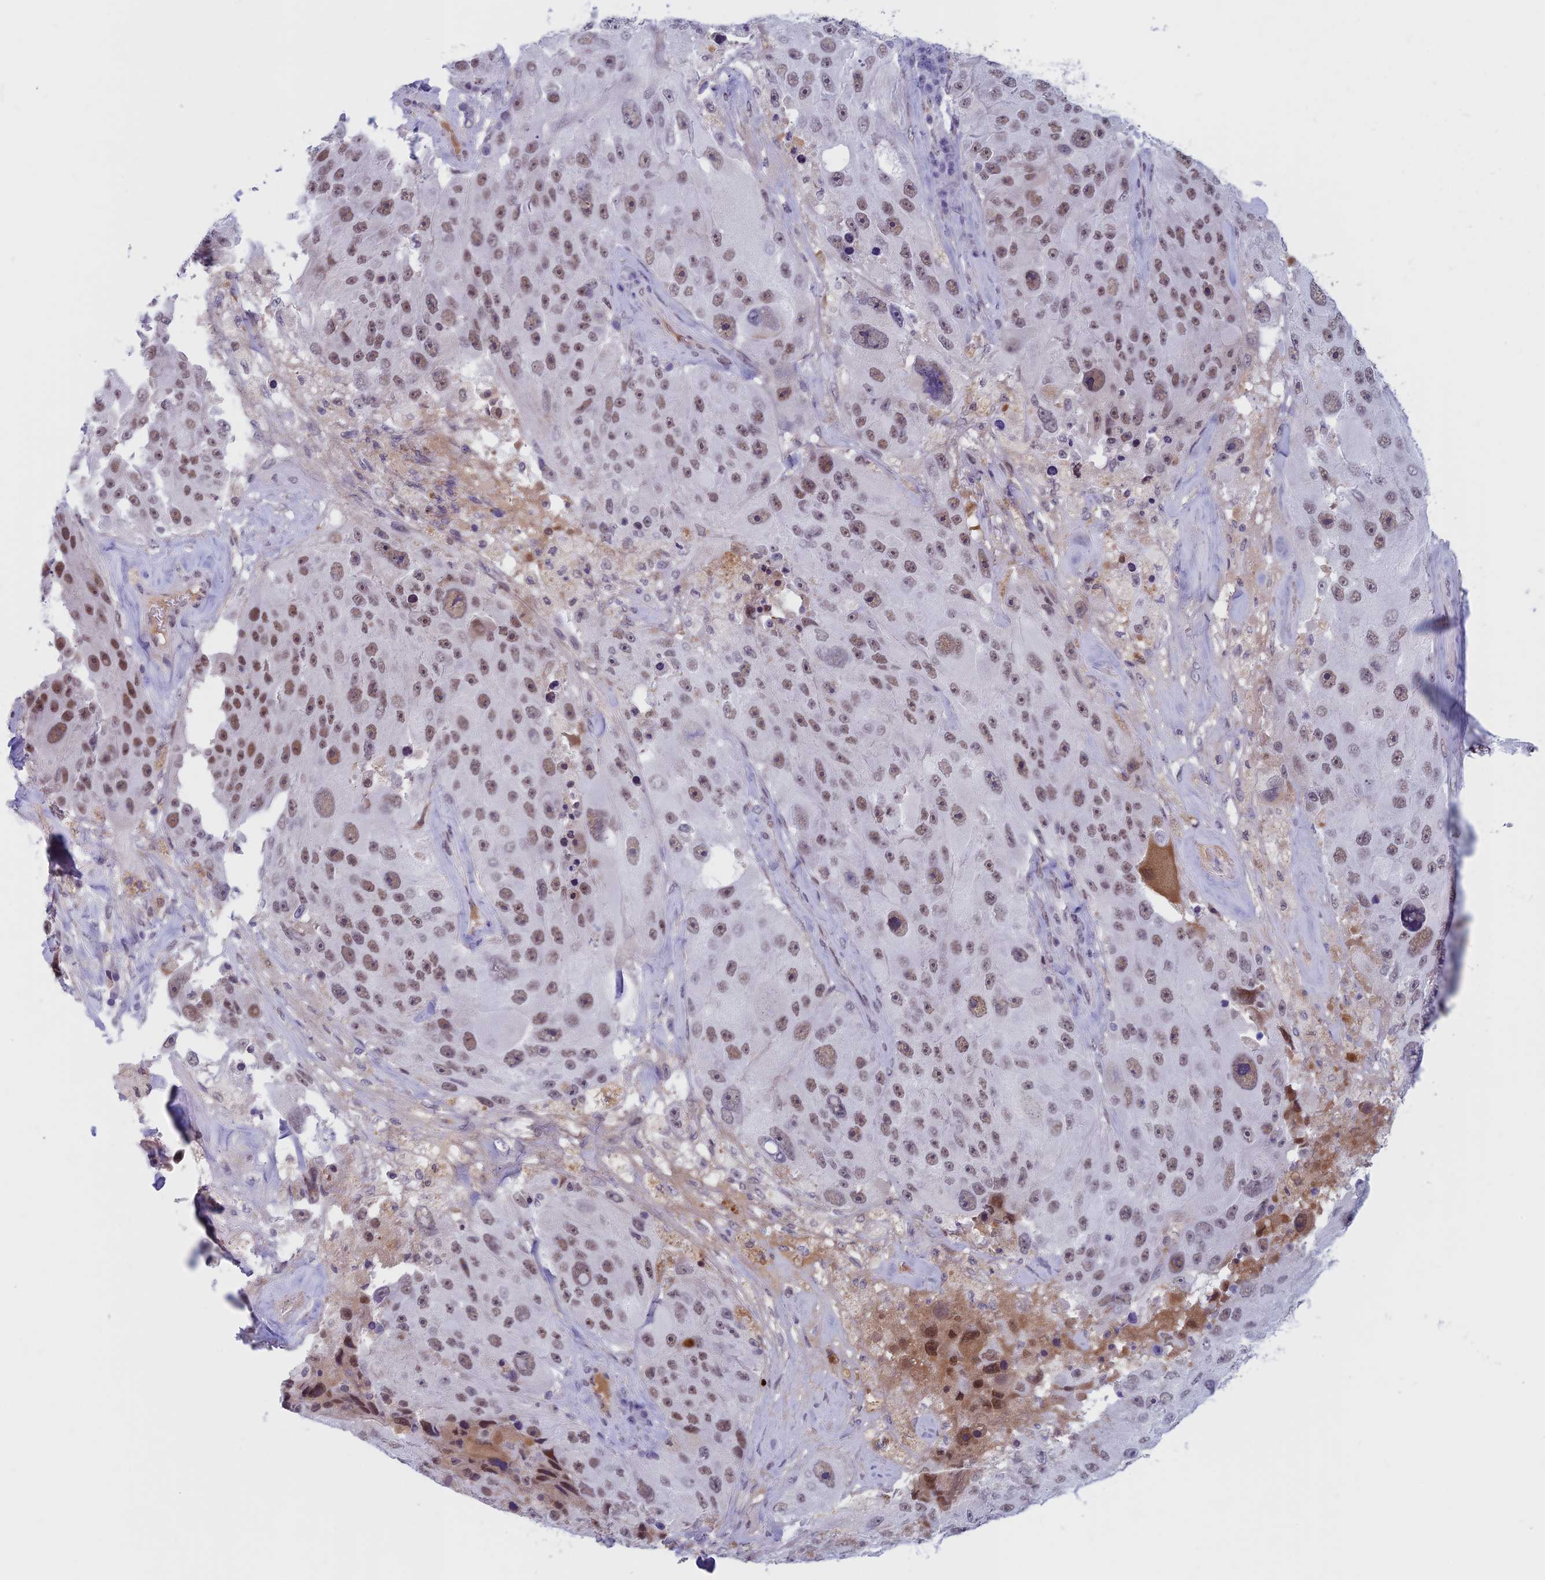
{"staining": {"intensity": "moderate", "quantity": ">75%", "location": "nuclear"}, "tissue": "melanoma", "cell_type": "Tumor cells", "image_type": "cancer", "snomed": [{"axis": "morphology", "description": "Malignant melanoma, Metastatic site"}, {"axis": "topography", "description": "Lymph node"}], "caption": "High-power microscopy captured an immunohistochemistry (IHC) histopathology image of malignant melanoma (metastatic site), revealing moderate nuclear positivity in about >75% of tumor cells.", "gene": "ASH2L", "patient": {"sex": "male", "age": 62}}